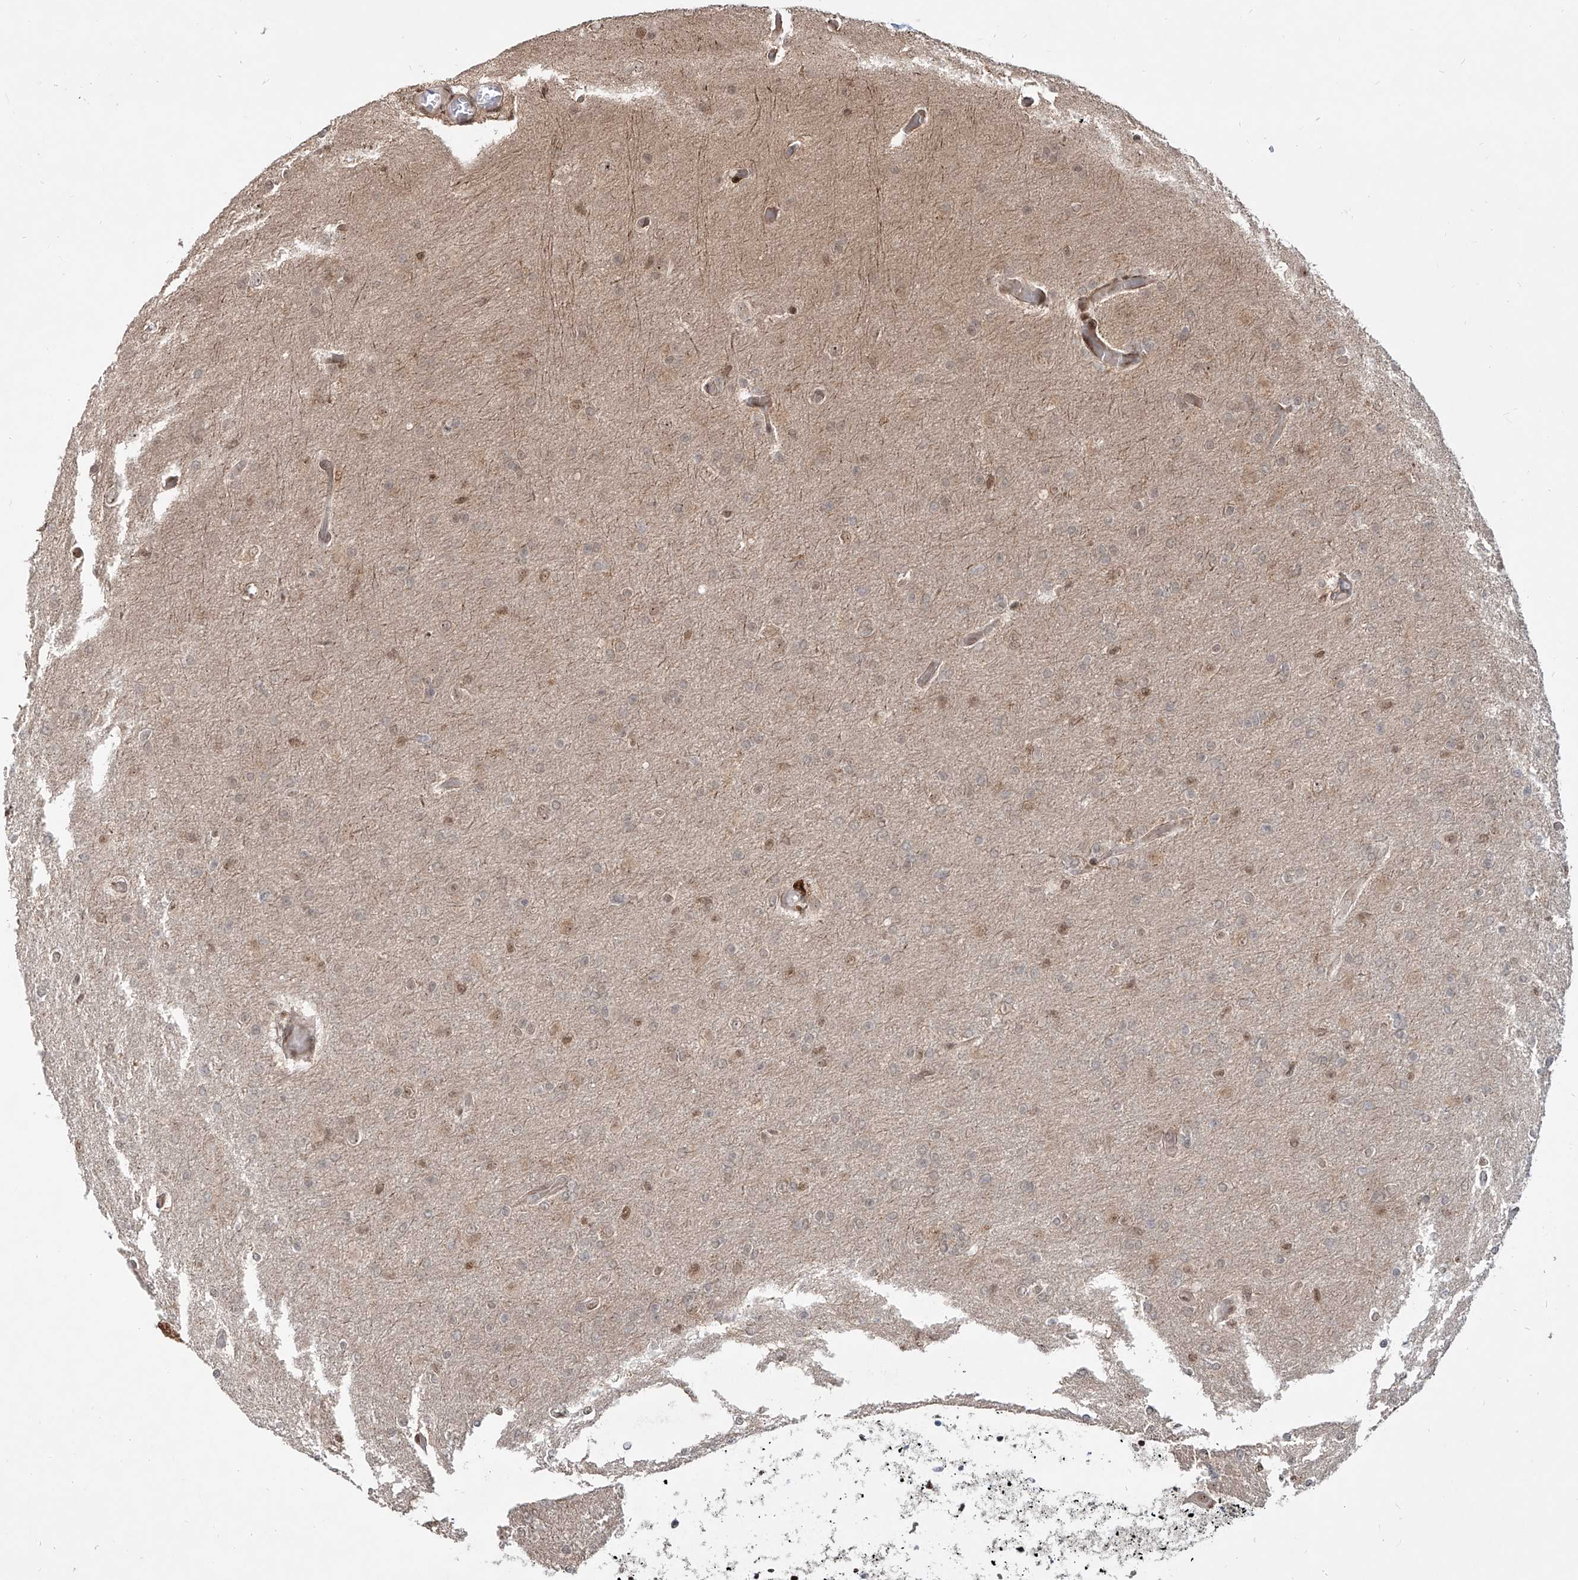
{"staining": {"intensity": "moderate", "quantity": "<25%", "location": "nuclear"}, "tissue": "glioma", "cell_type": "Tumor cells", "image_type": "cancer", "snomed": [{"axis": "morphology", "description": "Glioma, malignant, High grade"}, {"axis": "topography", "description": "Cerebral cortex"}], "caption": "Immunohistochemical staining of glioma demonstrates low levels of moderate nuclear protein staining in approximately <25% of tumor cells.", "gene": "ZNF710", "patient": {"sex": "female", "age": 36}}